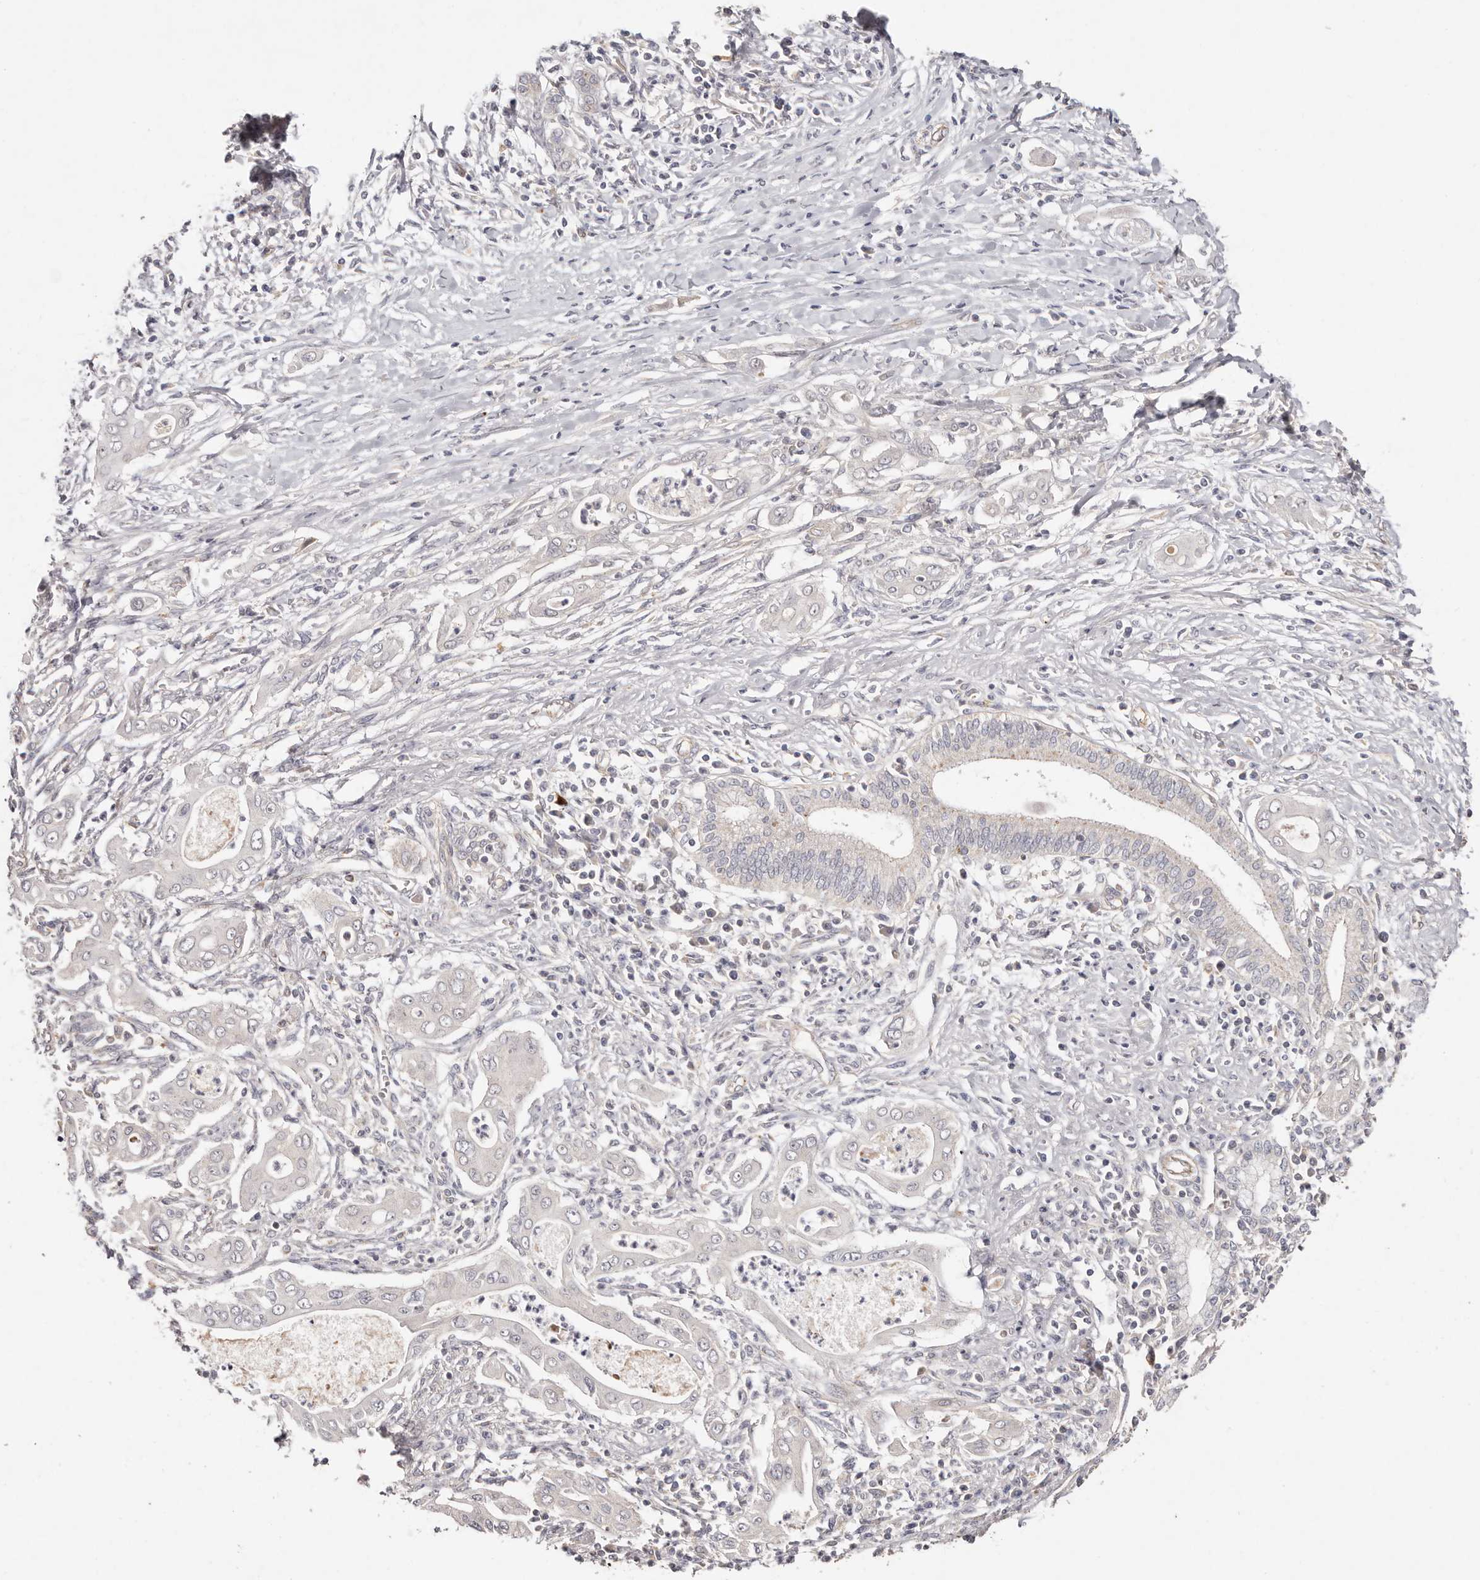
{"staining": {"intensity": "negative", "quantity": "none", "location": "none"}, "tissue": "pancreatic cancer", "cell_type": "Tumor cells", "image_type": "cancer", "snomed": [{"axis": "morphology", "description": "Adenocarcinoma, NOS"}, {"axis": "topography", "description": "Pancreas"}], "caption": "Adenocarcinoma (pancreatic) stained for a protein using immunohistochemistry (IHC) shows no expression tumor cells.", "gene": "THBS3", "patient": {"sex": "male", "age": 58}}